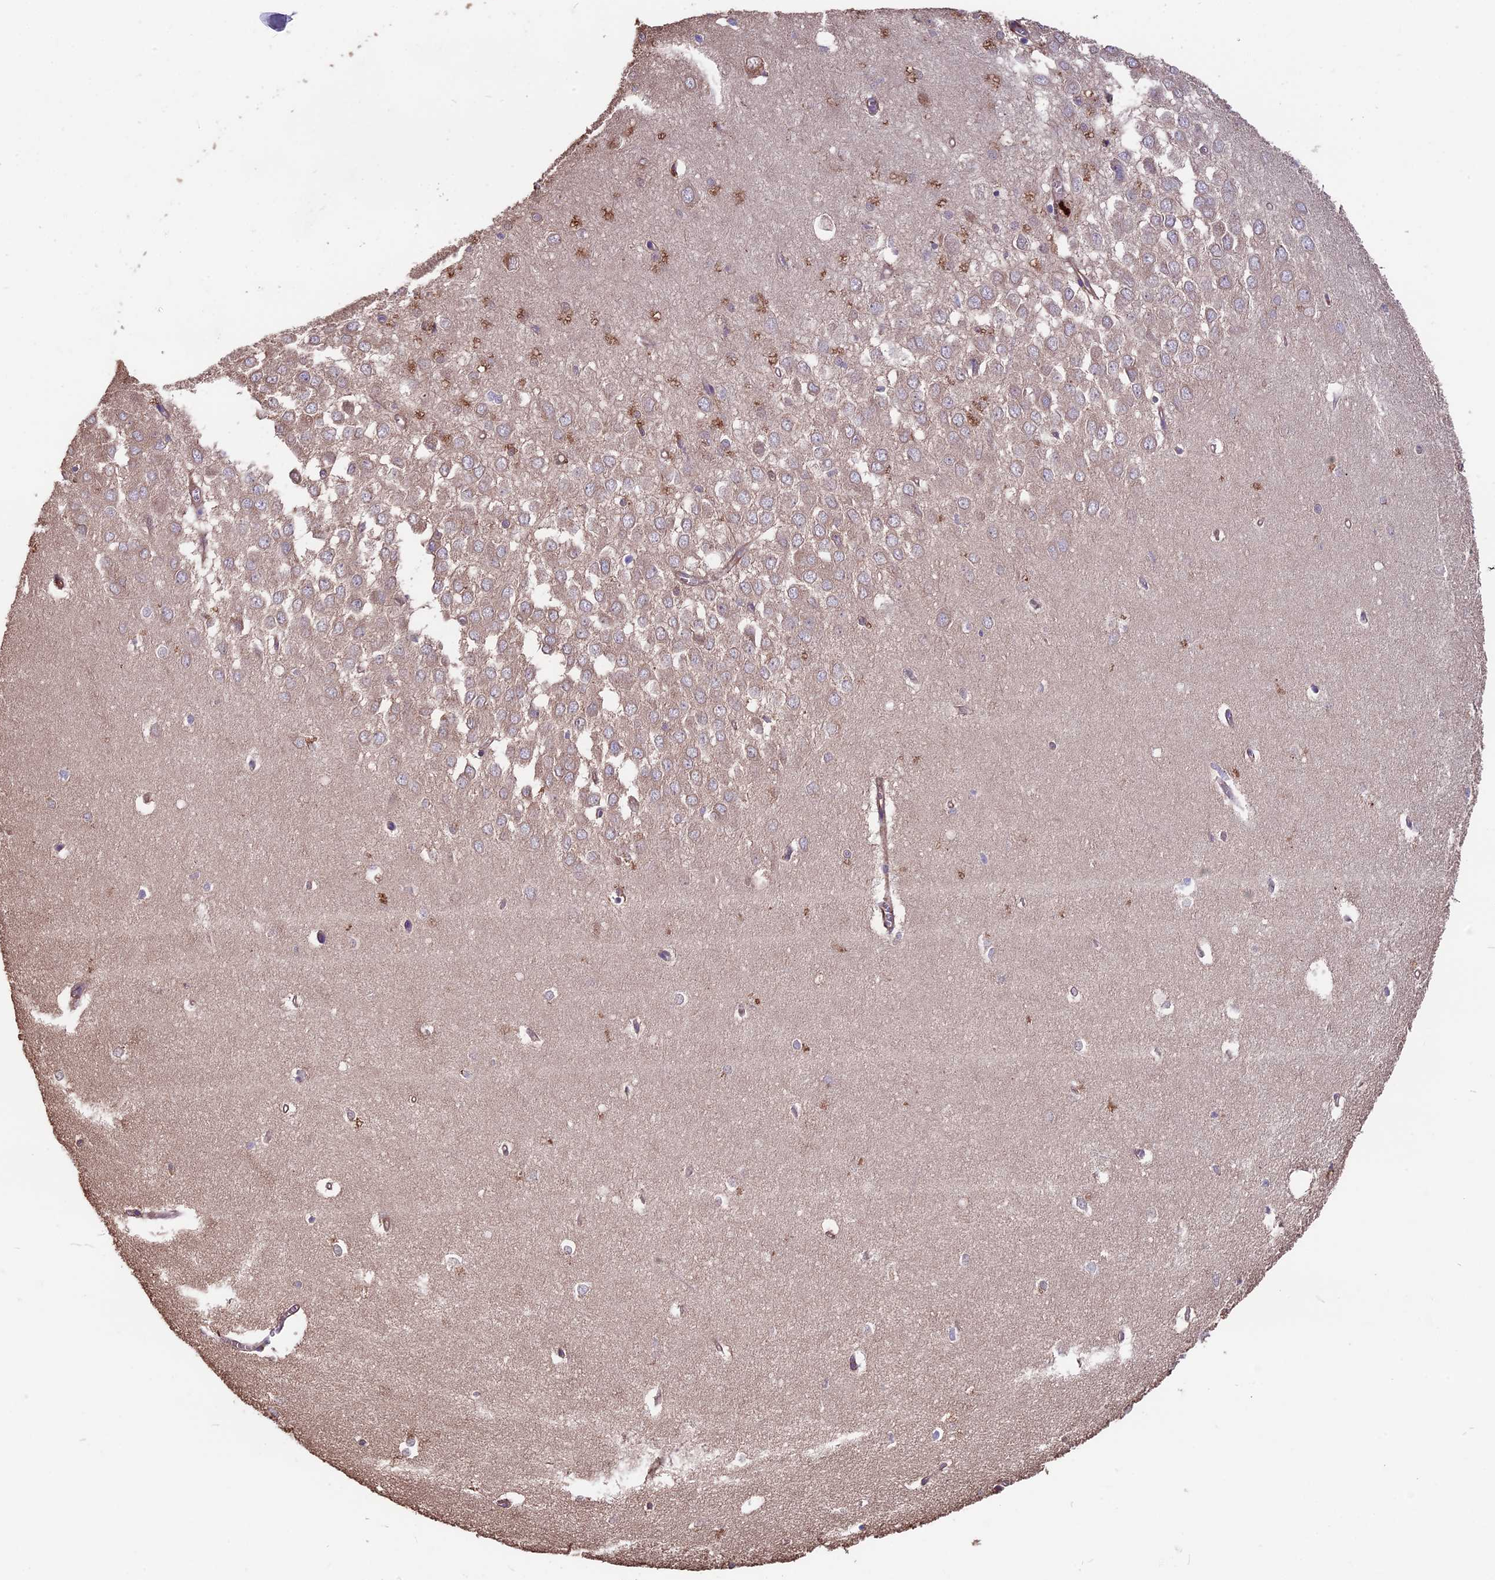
{"staining": {"intensity": "negative", "quantity": "none", "location": "none"}, "tissue": "hippocampus", "cell_type": "Glial cells", "image_type": "normal", "snomed": [{"axis": "morphology", "description": "Normal tissue, NOS"}, {"axis": "topography", "description": "Hippocampus"}], "caption": "An immunohistochemistry histopathology image of unremarkable hippocampus is shown. There is no staining in glial cells of hippocampus. (DAB immunohistochemistry with hematoxylin counter stain).", "gene": "SEH1L", "patient": {"sex": "female", "age": 64}}